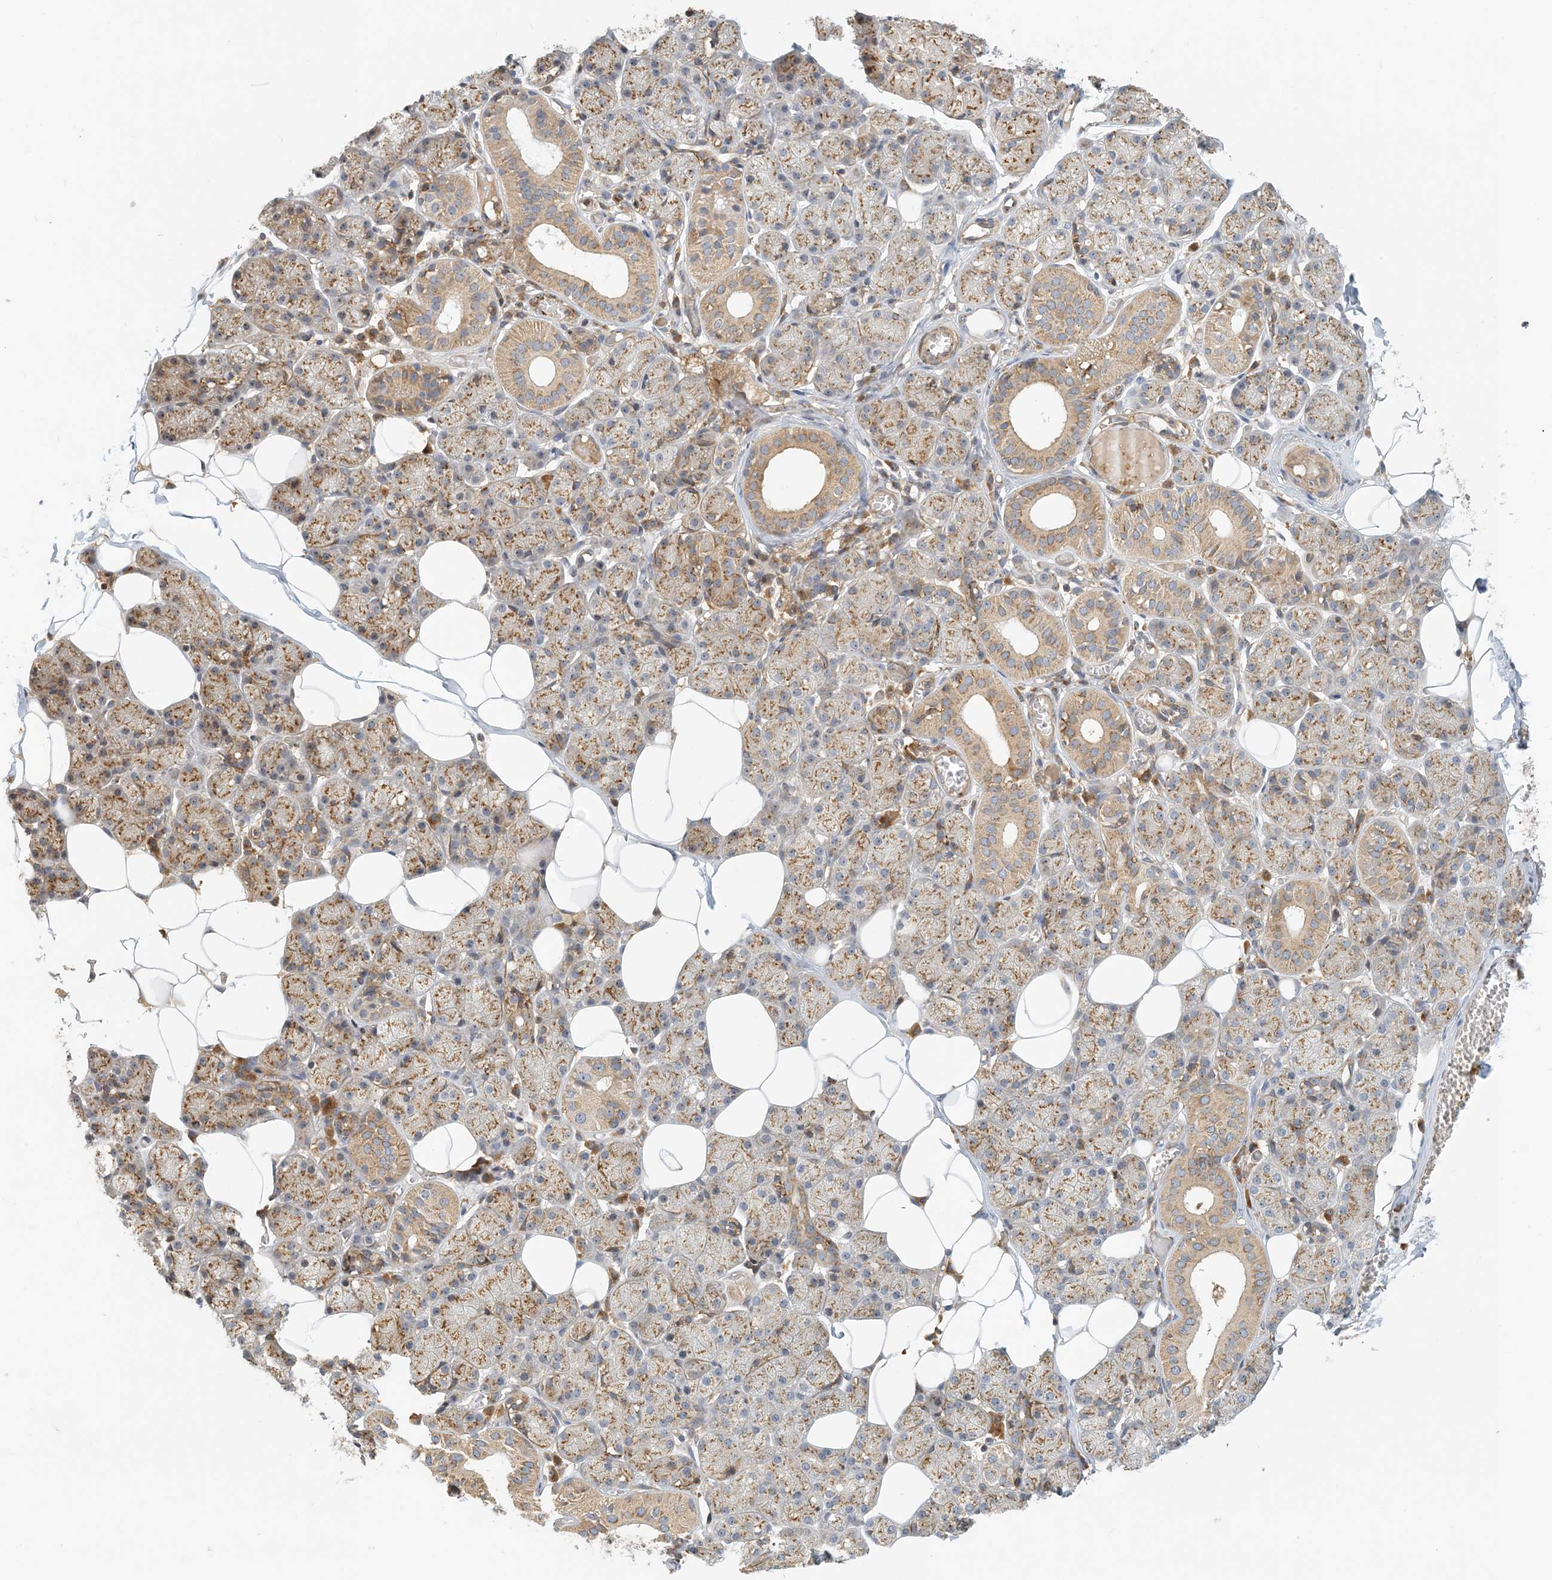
{"staining": {"intensity": "moderate", "quantity": ">75%", "location": "cytoplasmic/membranous"}, "tissue": "salivary gland", "cell_type": "Glandular cells", "image_type": "normal", "snomed": [{"axis": "morphology", "description": "Normal tissue, NOS"}, {"axis": "topography", "description": "Salivary gland"}], "caption": "Immunohistochemistry (IHC) histopathology image of benign salivary gland: human salivary gland stained using immunohistochemistry displays medium levels of moderate protein expression localized specifically in the cytoplasmic/membranous of glandular cells, appearing as a cytoplasmic/membranous brown color.", "gene": "COLEC11", "patient": {"sex": "female", "age": 33}}